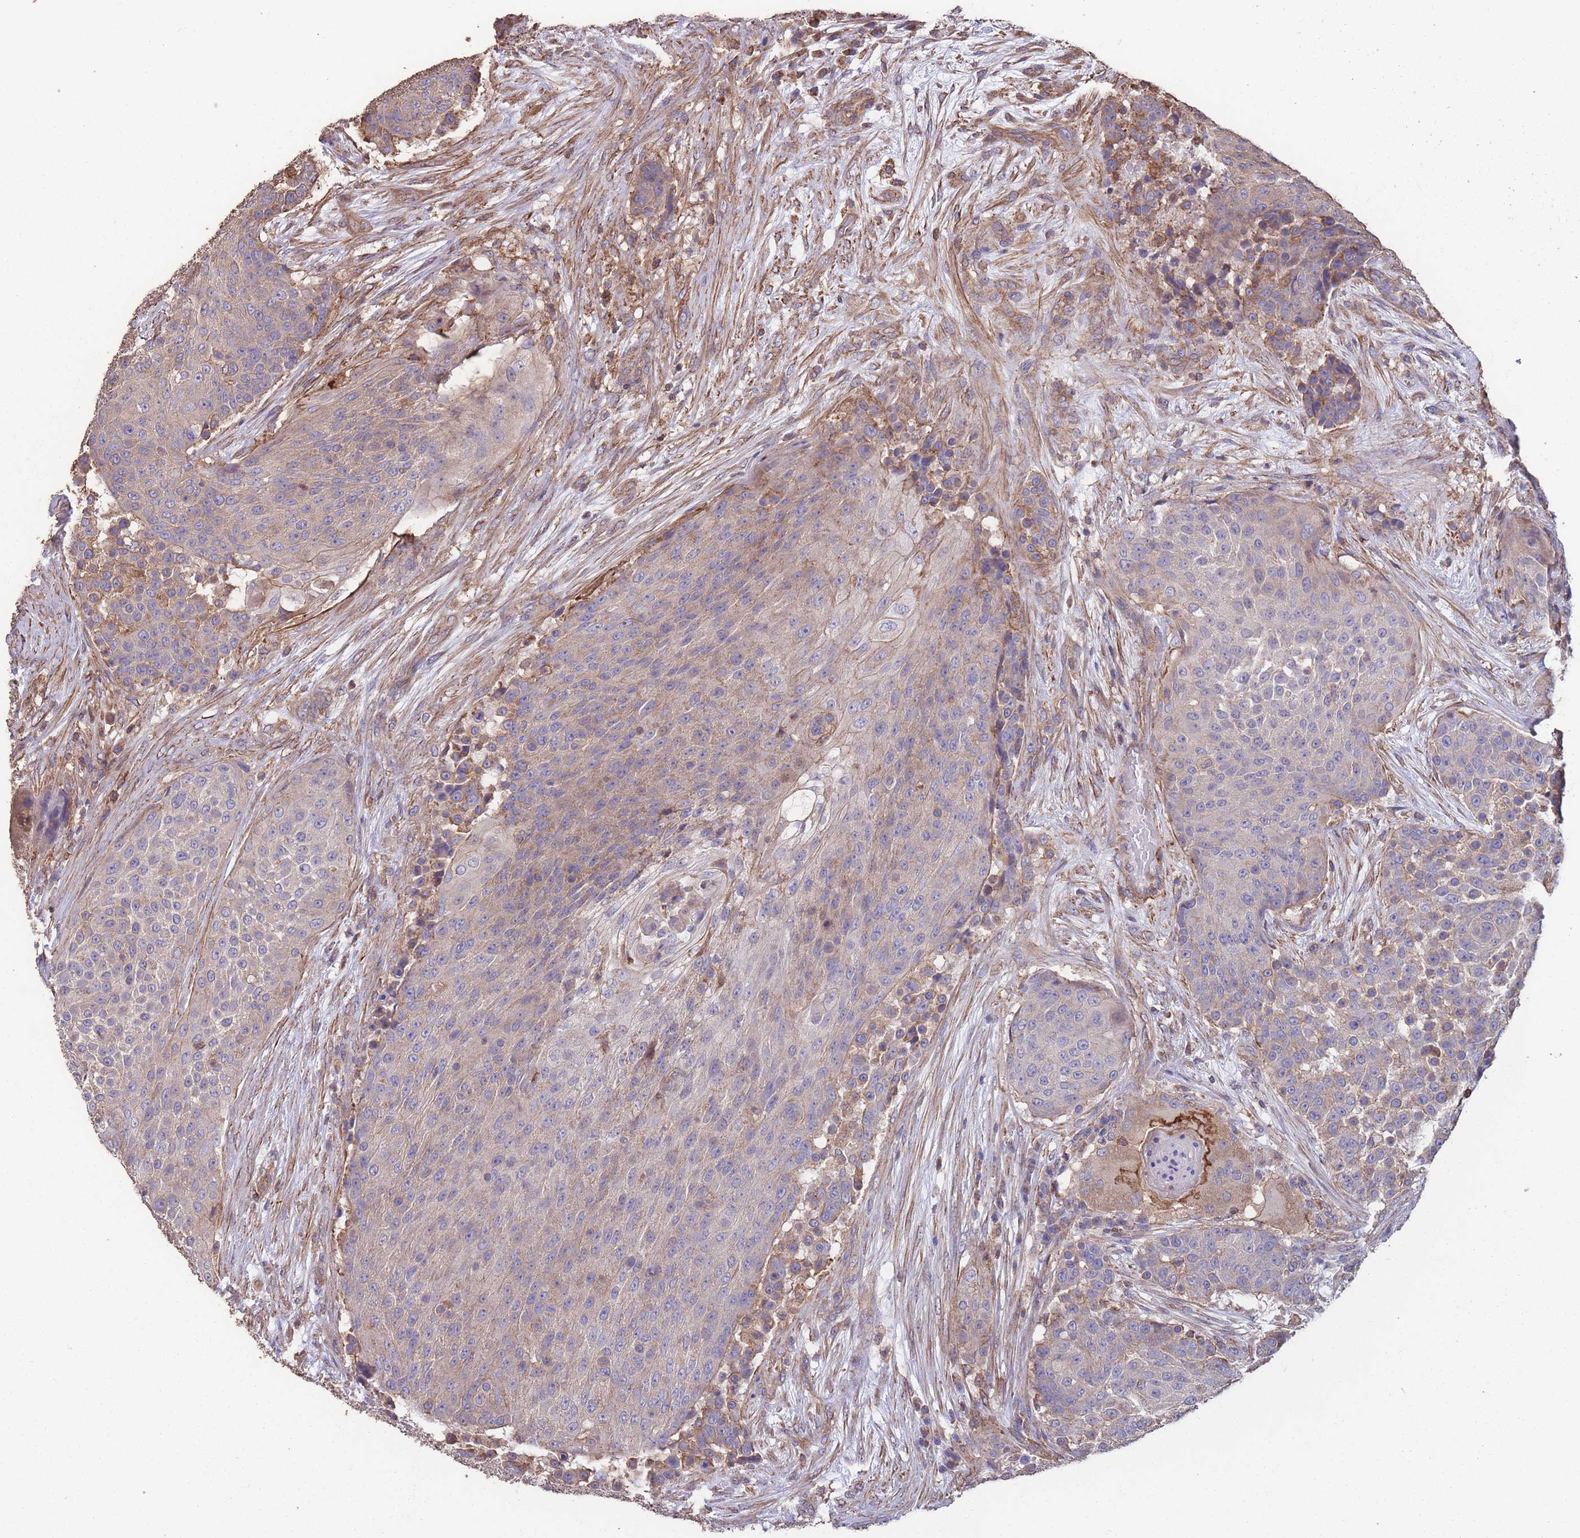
{"staining": {"intensity": "weak", "quantity": "25%-75%", "location": "cytoplasmic/membranous"}, "tissue": "urothelial cancer", "cell_type": "Tumor cells", "image_type": "cancer", "snomed": [{"axis": "morphology", "description": "Urothelial carcinoma, High grade"}, {"axis": "topography", "description": "Urinary bladder"}], "caption": "An image of human high-grade urothelial carcinoma stained for a protein shows weak cytoplasmic/membranous brown staining in tumor cells.", "gene": "NUDT21", "patient": {"sex": "female", "age": 63}}